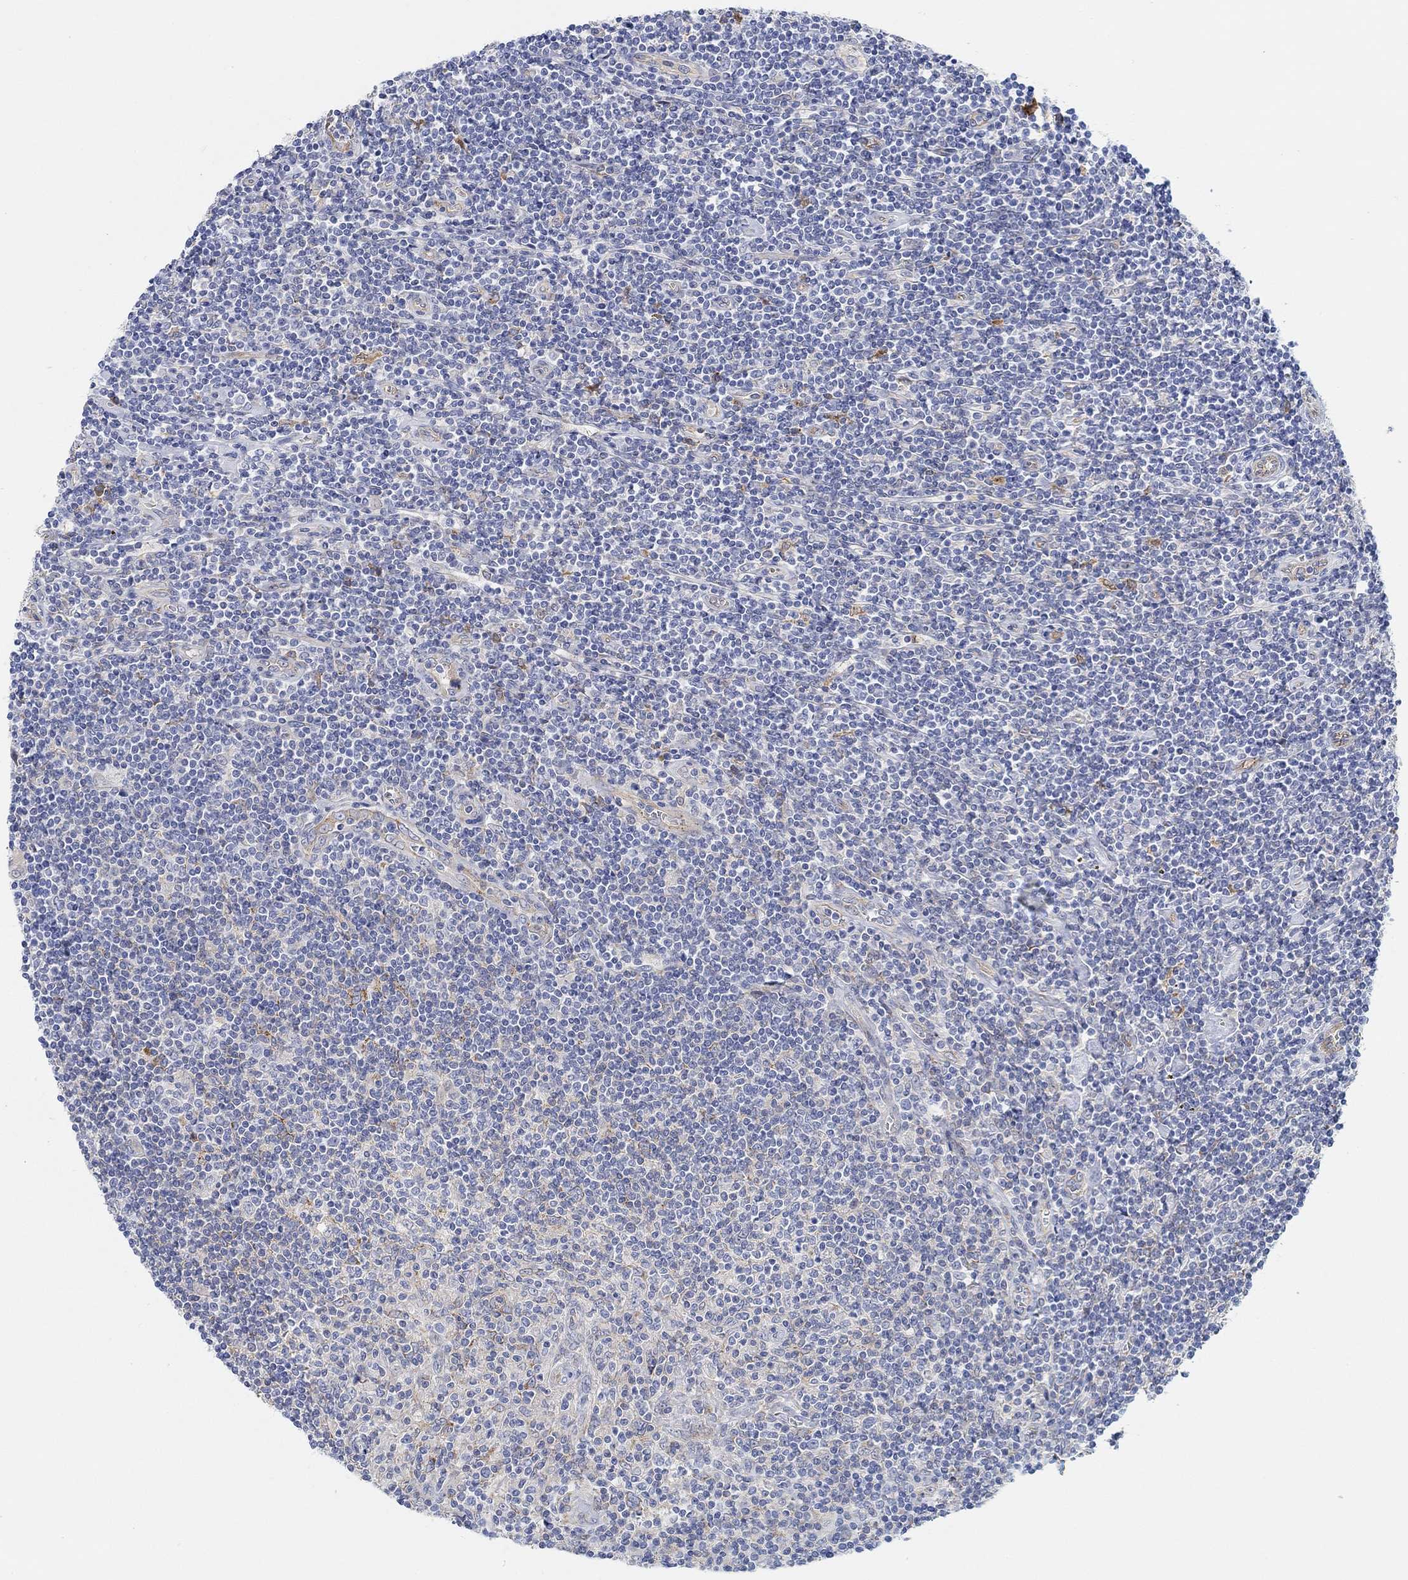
{"staining": {"intensity": "negative", "quantity": "none", "location": "none"}, "tissue": "lymphoma", "cell_type": "Tumor cells", "image_type": "cancer", "snomed": [{"axis": "morphology", "description": "Hodgkin's disease, NOS"}, {"axis": "topography", "description": "Lymph node"}], "caption": "This is a image of IHC staining of lymphoma, which shows no staining in tumor cells.", "gene": "RGS1", "patient": {"sex": "male", "age": 40}}